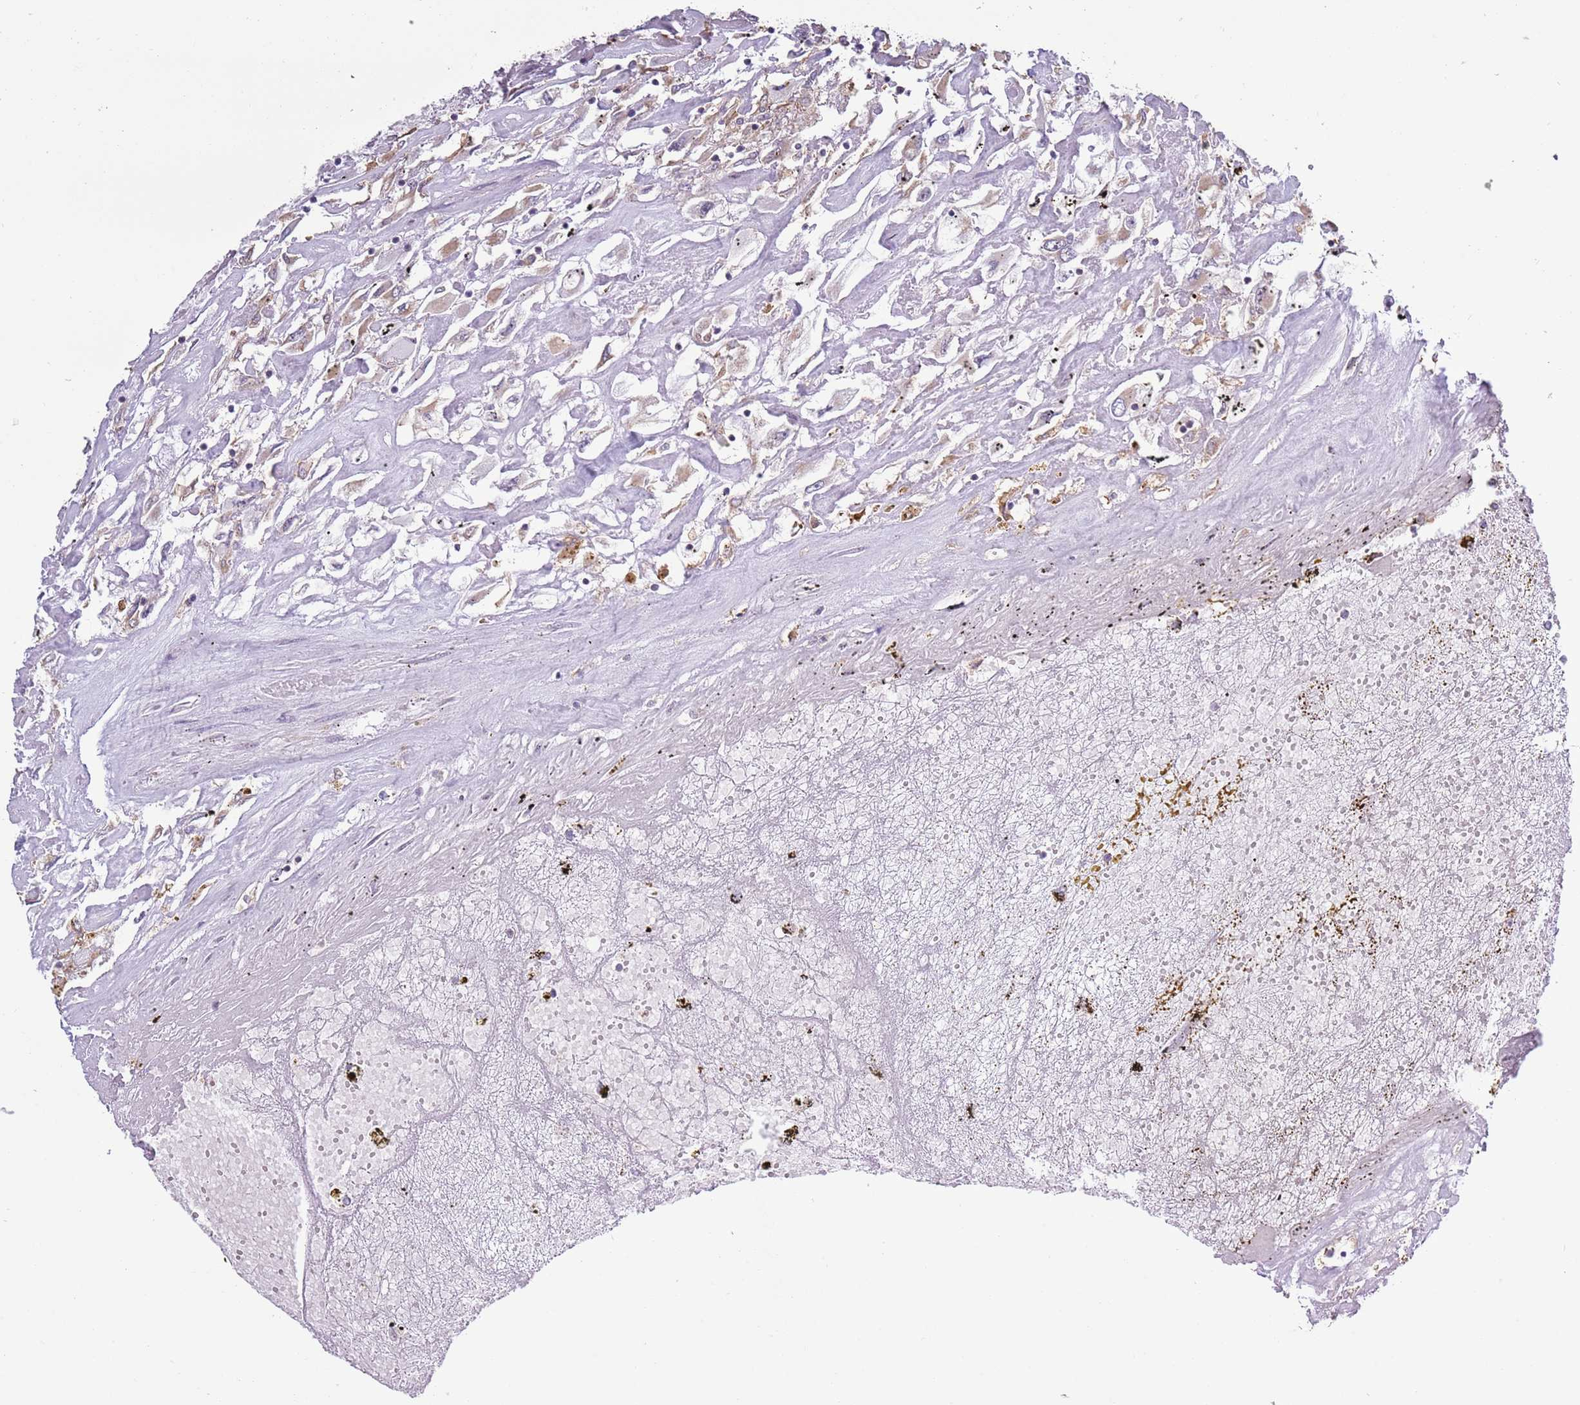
{"staining": {"intensity": "weak", "quantity": "<25%", "location": "cytoplasmic/membranous"}, "tissue": "renal cancer", "cell_type": "Tumor cells", "image_type": "cancer", "snomed": [{"axis": "morphology", "description": "Adenocarcinoma, NOS"}, {"axis": "topography", "description": "Kidney"}], "caption": "A micrograph of human renal cancer (adenocarcinoma) is negative for staining in tumor cells.", "gene": "CAPN9", "patient": {"sex": "female", "age": 52}}